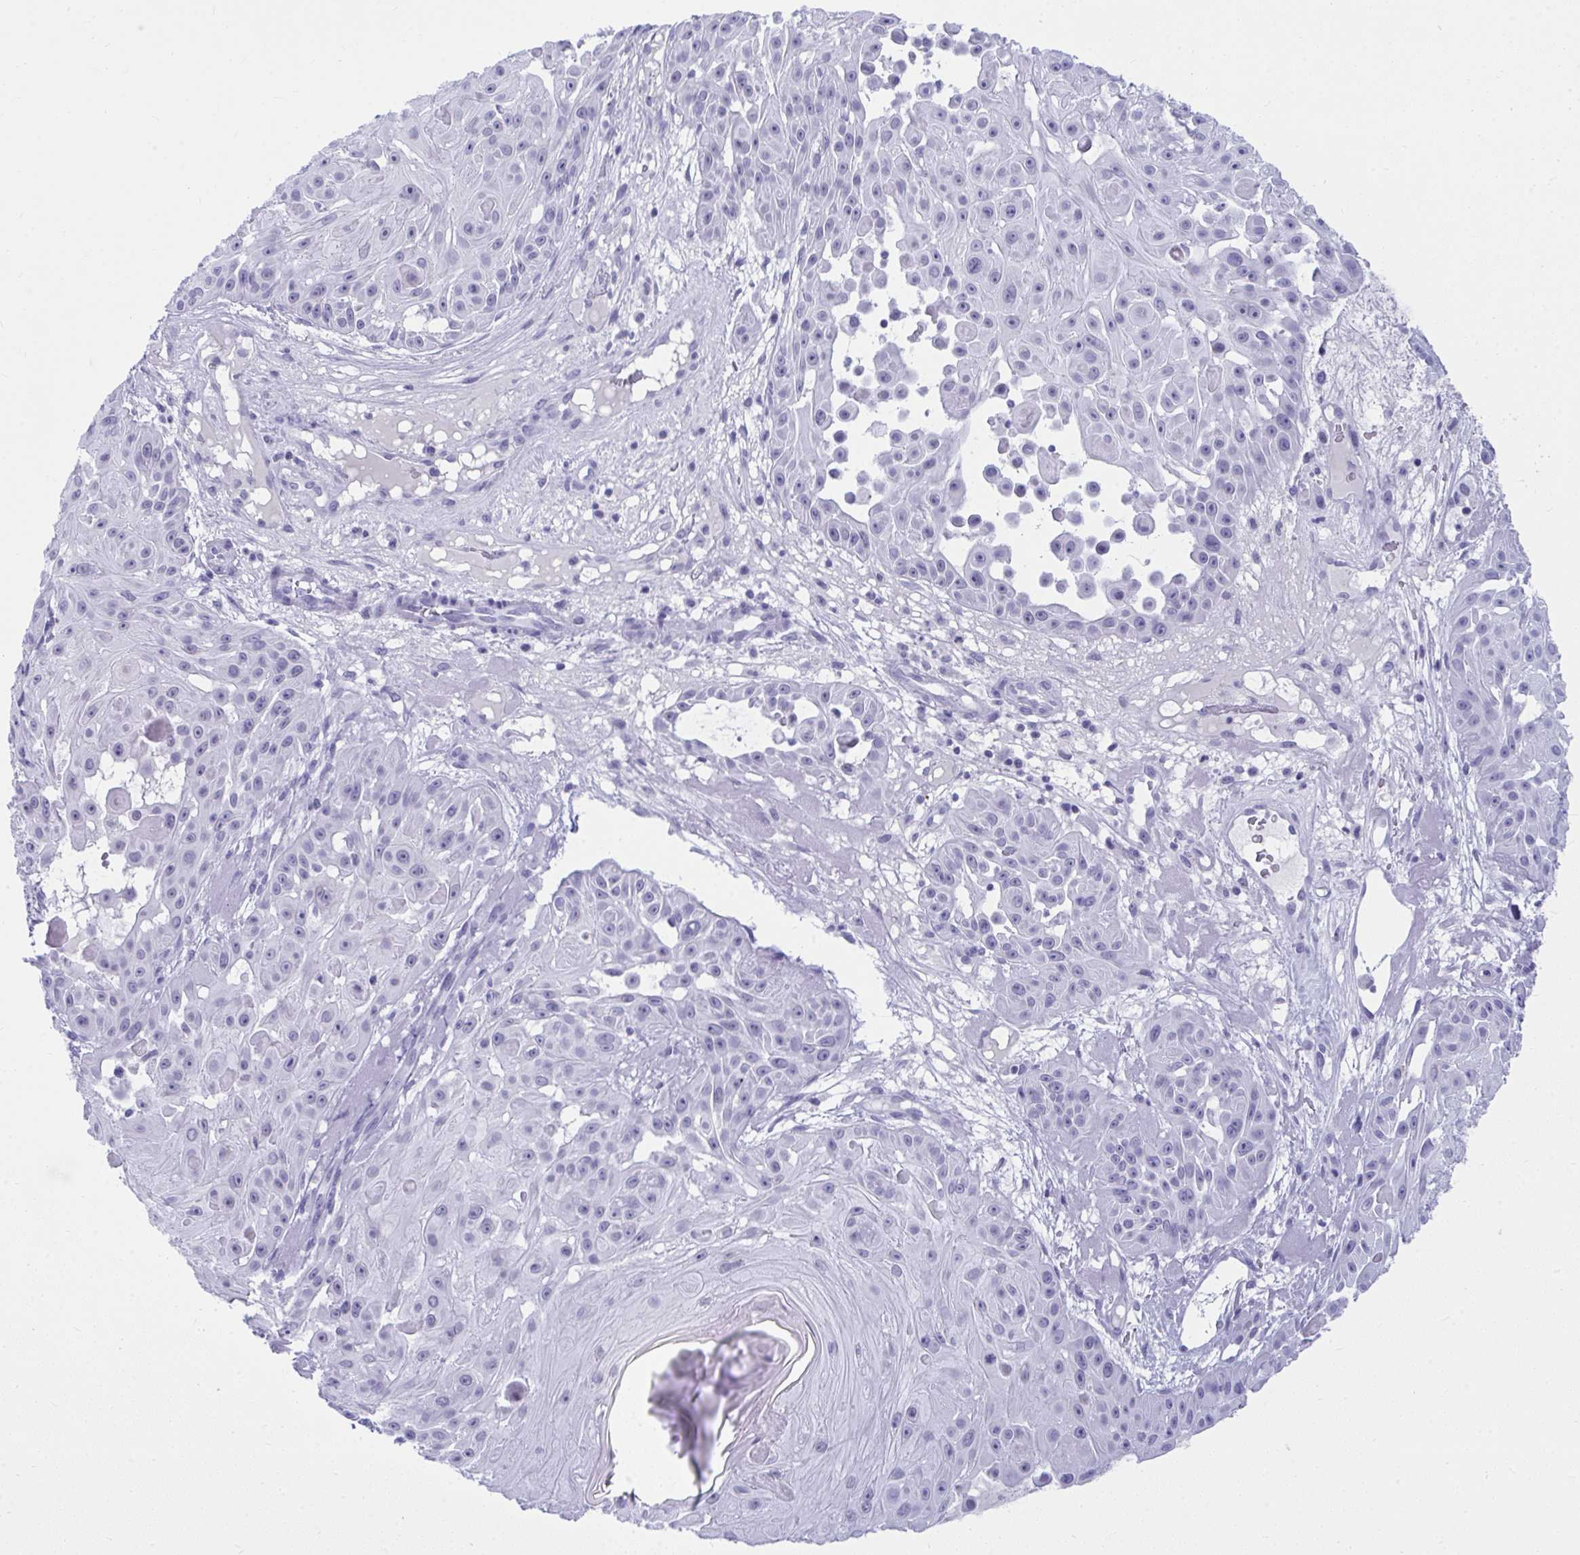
{"staining": {"intensity": "negative", "quantity": "none", "location": "none"}, "tissue": "skin cancer", "cell_type": "Tumor cells", "image_type": "cancer", "snomed": [{"axis": "morphology", "description": "Squamous cell carcinoma, NOS"}, {"axis": "topography", "description": "Skin"}], "caption": "Tumor cells show no significant protein expression in skin cancer (squamous cell carcinoma).", "gene": "OR5F1", "patient": {"sex": "male", "age": 91}}